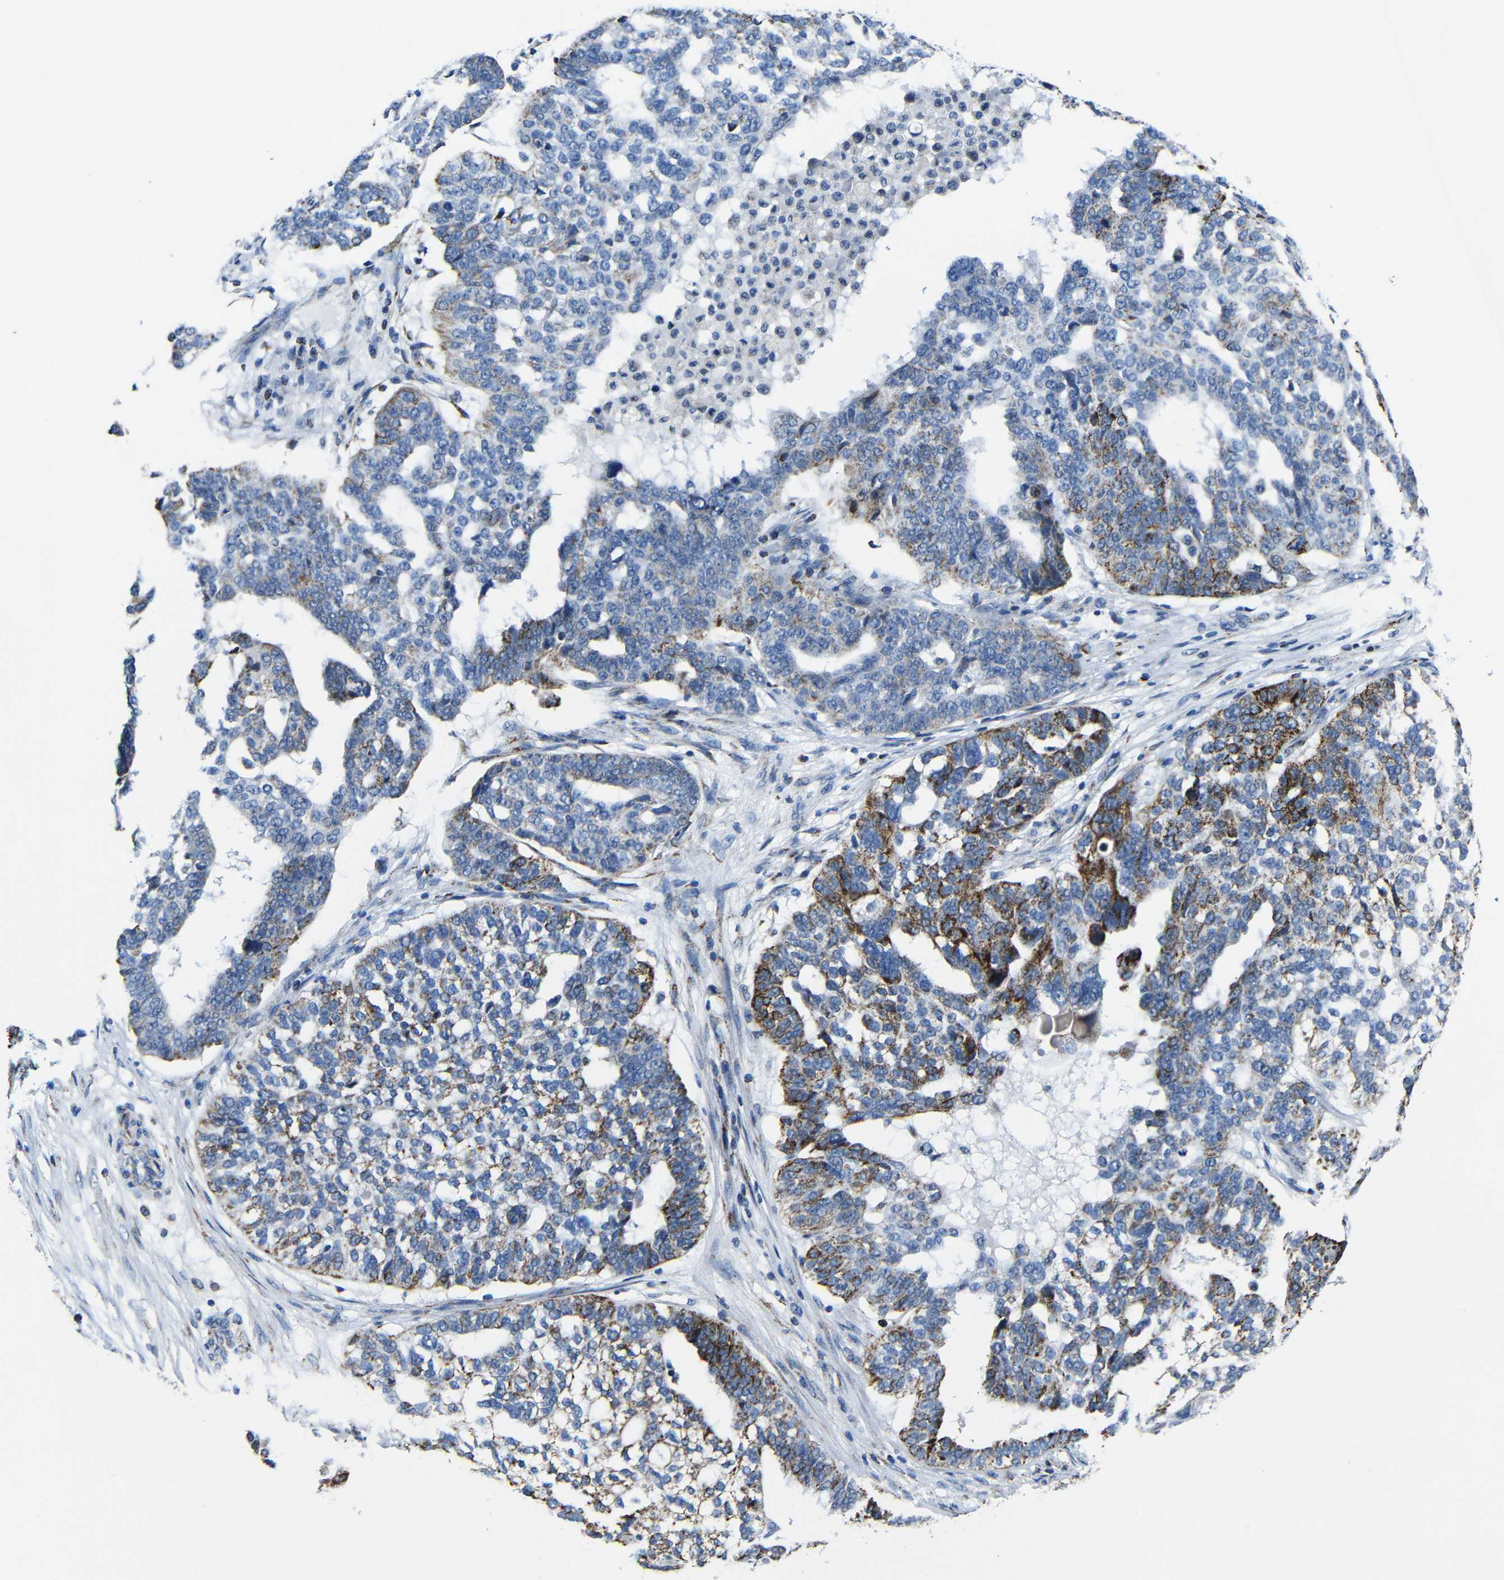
{"staining": {"intensity": "moderate", "quantity": "<25%", "location": "cytoplasmic/membranous"}, "tissue": "ovarian cancer", "cell_type": "Tumor cells", "image_type": "cancer", "snomed": [{"axis": "morphology", "description": "Cystadenocarcinoma, serous, NOS"}, {"axis": "topography", "description": "Ovary"}], "caption": "This is a micrograph of immunohistochemistry staining of ovarian cancer (serous cystadenocarcinoma), which shows moderate positivity in the cytoplasmic/membranous of tumor cells.", "gene": "CA5B", "patient": {"sex": "female", "age": 59}}